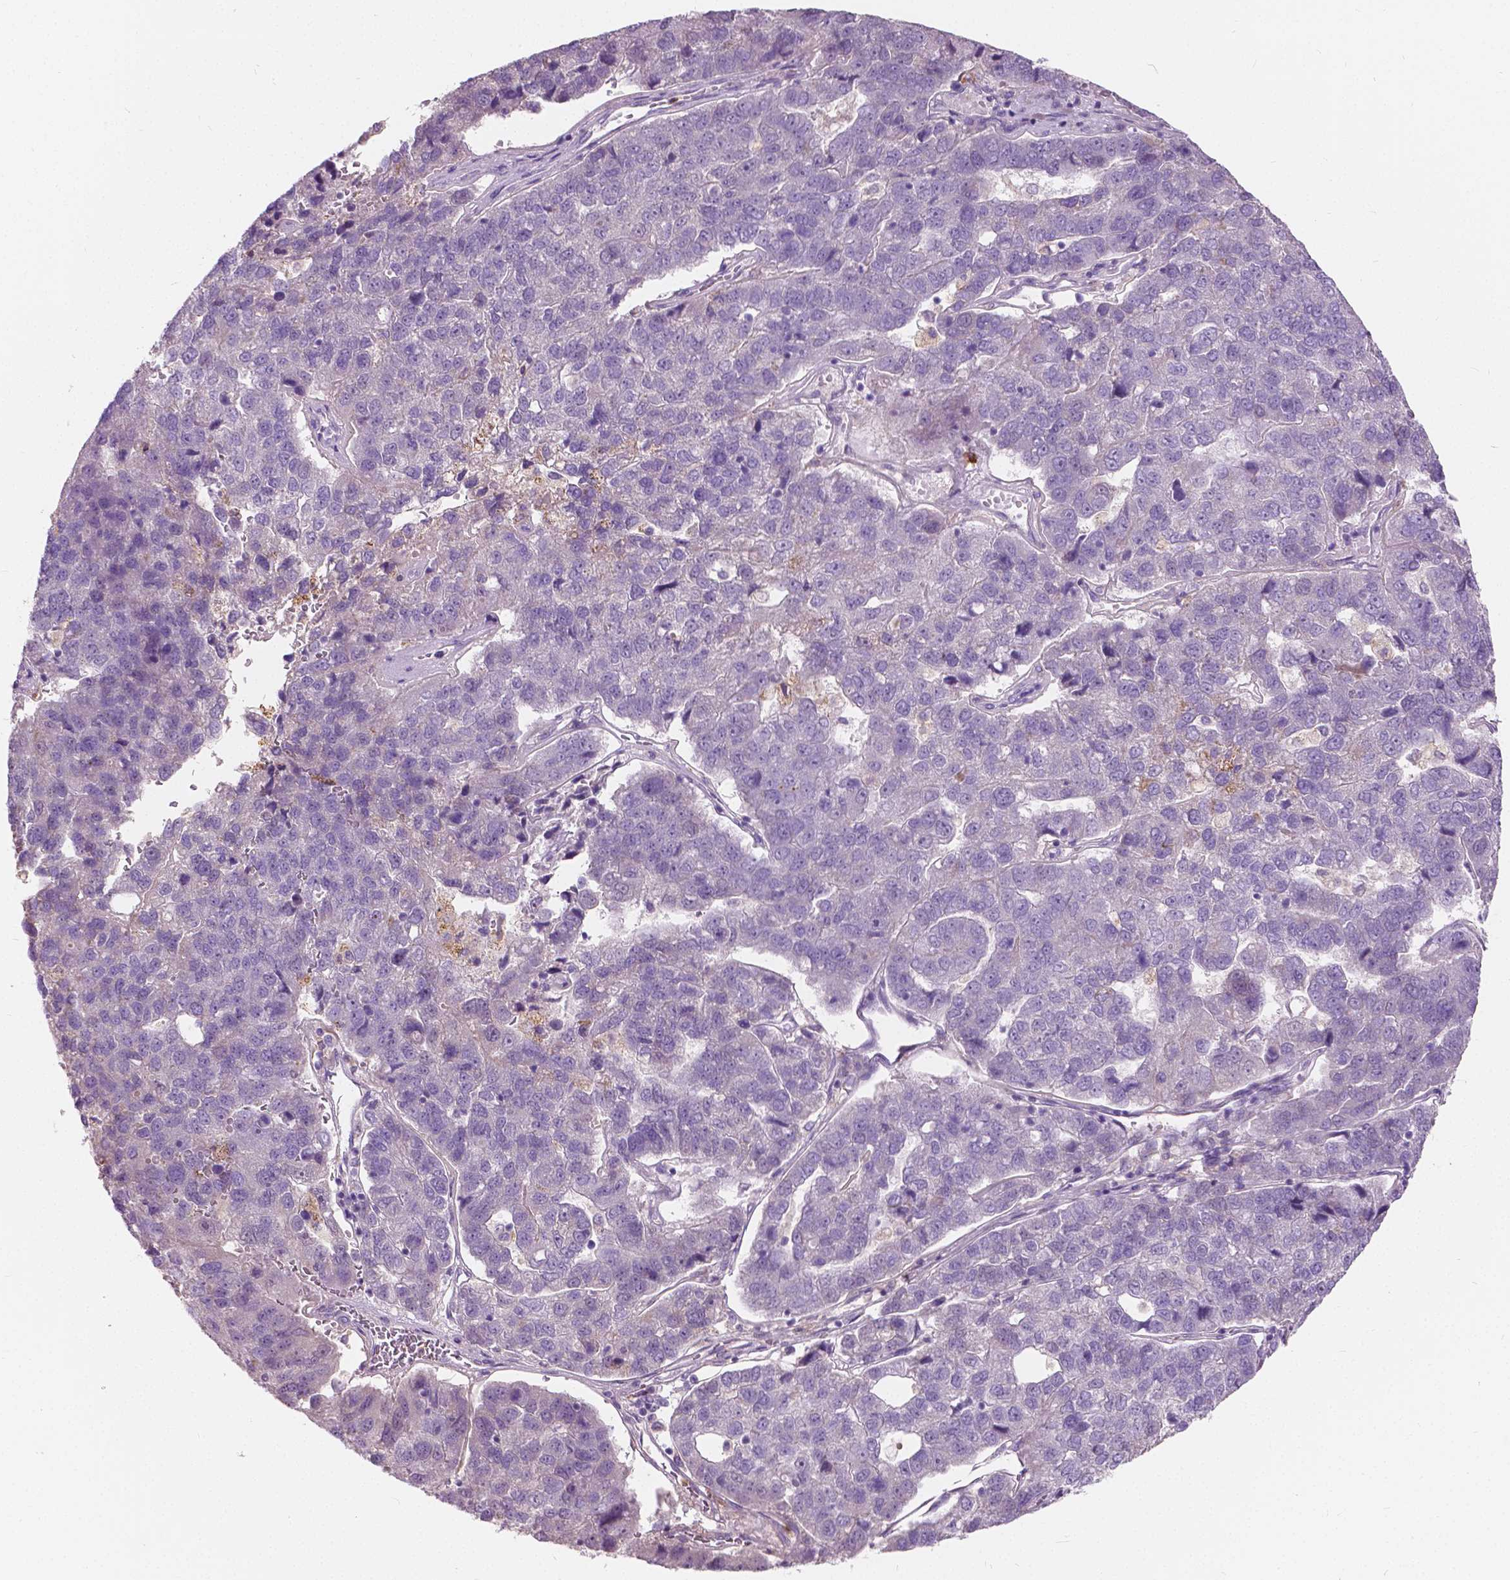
{"staining": {"intensity": "negative", "quantity": "none", "location": "none"}, "tissue": "pancreatic cancer", "cell_type": "Tumor cells", "image_type": "cancer", "snomed": [{"axis": "morphology", "description": "Adenocarcinoma, NOS"}, {"axis": "topography", "description": "Pancreas"}], "caption": "Immunohistochemistry (IHC) photomicrograph of neoplastic tissue: pancreatic cancer (adenocarcinoma) stained with DAB (3,3'-diaminobenzidine) exhibits no significant protein expression in tumor cells.", "gene": "DLX6", "patient": {"sex": "female", "age": 61}}